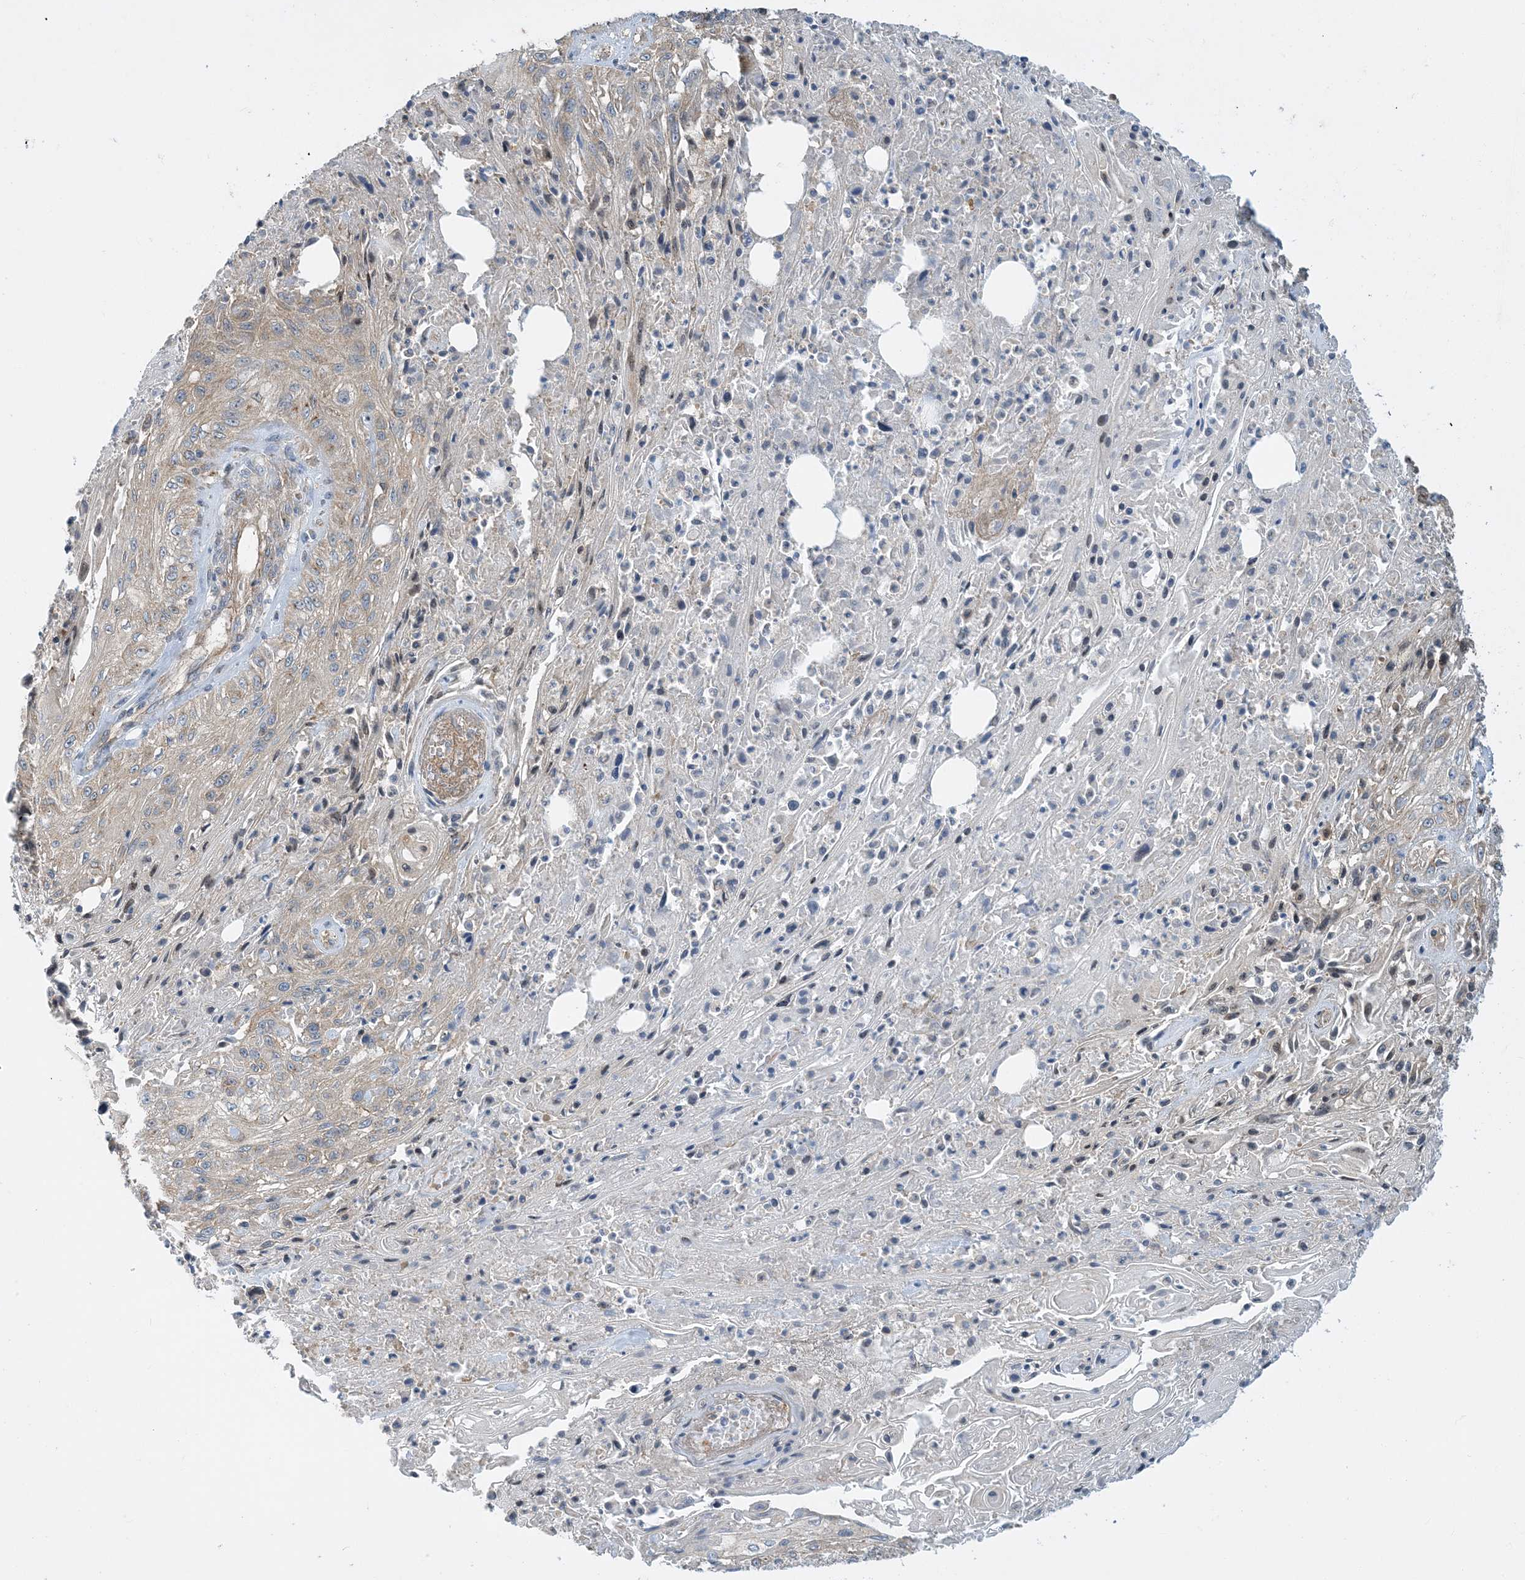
{"staining": {"intensity": "weak", "quantity": ">75%", "location": "cytoplasmic/membranous"}, "tissue": "skin cancer", "cell_type": "Tumor cells", "image_type": "cancer", "snomed": [{"axis": "morphology", "description": "Squamous cell carcinoma, NOS"}, {"axis": "morphology", "description": "Squamous cell carcinoma, metastatic, NOS"}, {"axis": "topography", "description": "Skin"}, {"axis": "topography", "description": "Lymph node"}], "caption": "Immunohistochemical staining of skin cancer exhibits low levels of weak cytoplasmic/membranous expression in approximately >75% of tumor cells. The protein is shown in brown color, while the nuclei are stained blue.", "gene": "SIDT1", "patient": {"sex": "male", "age": 75}}